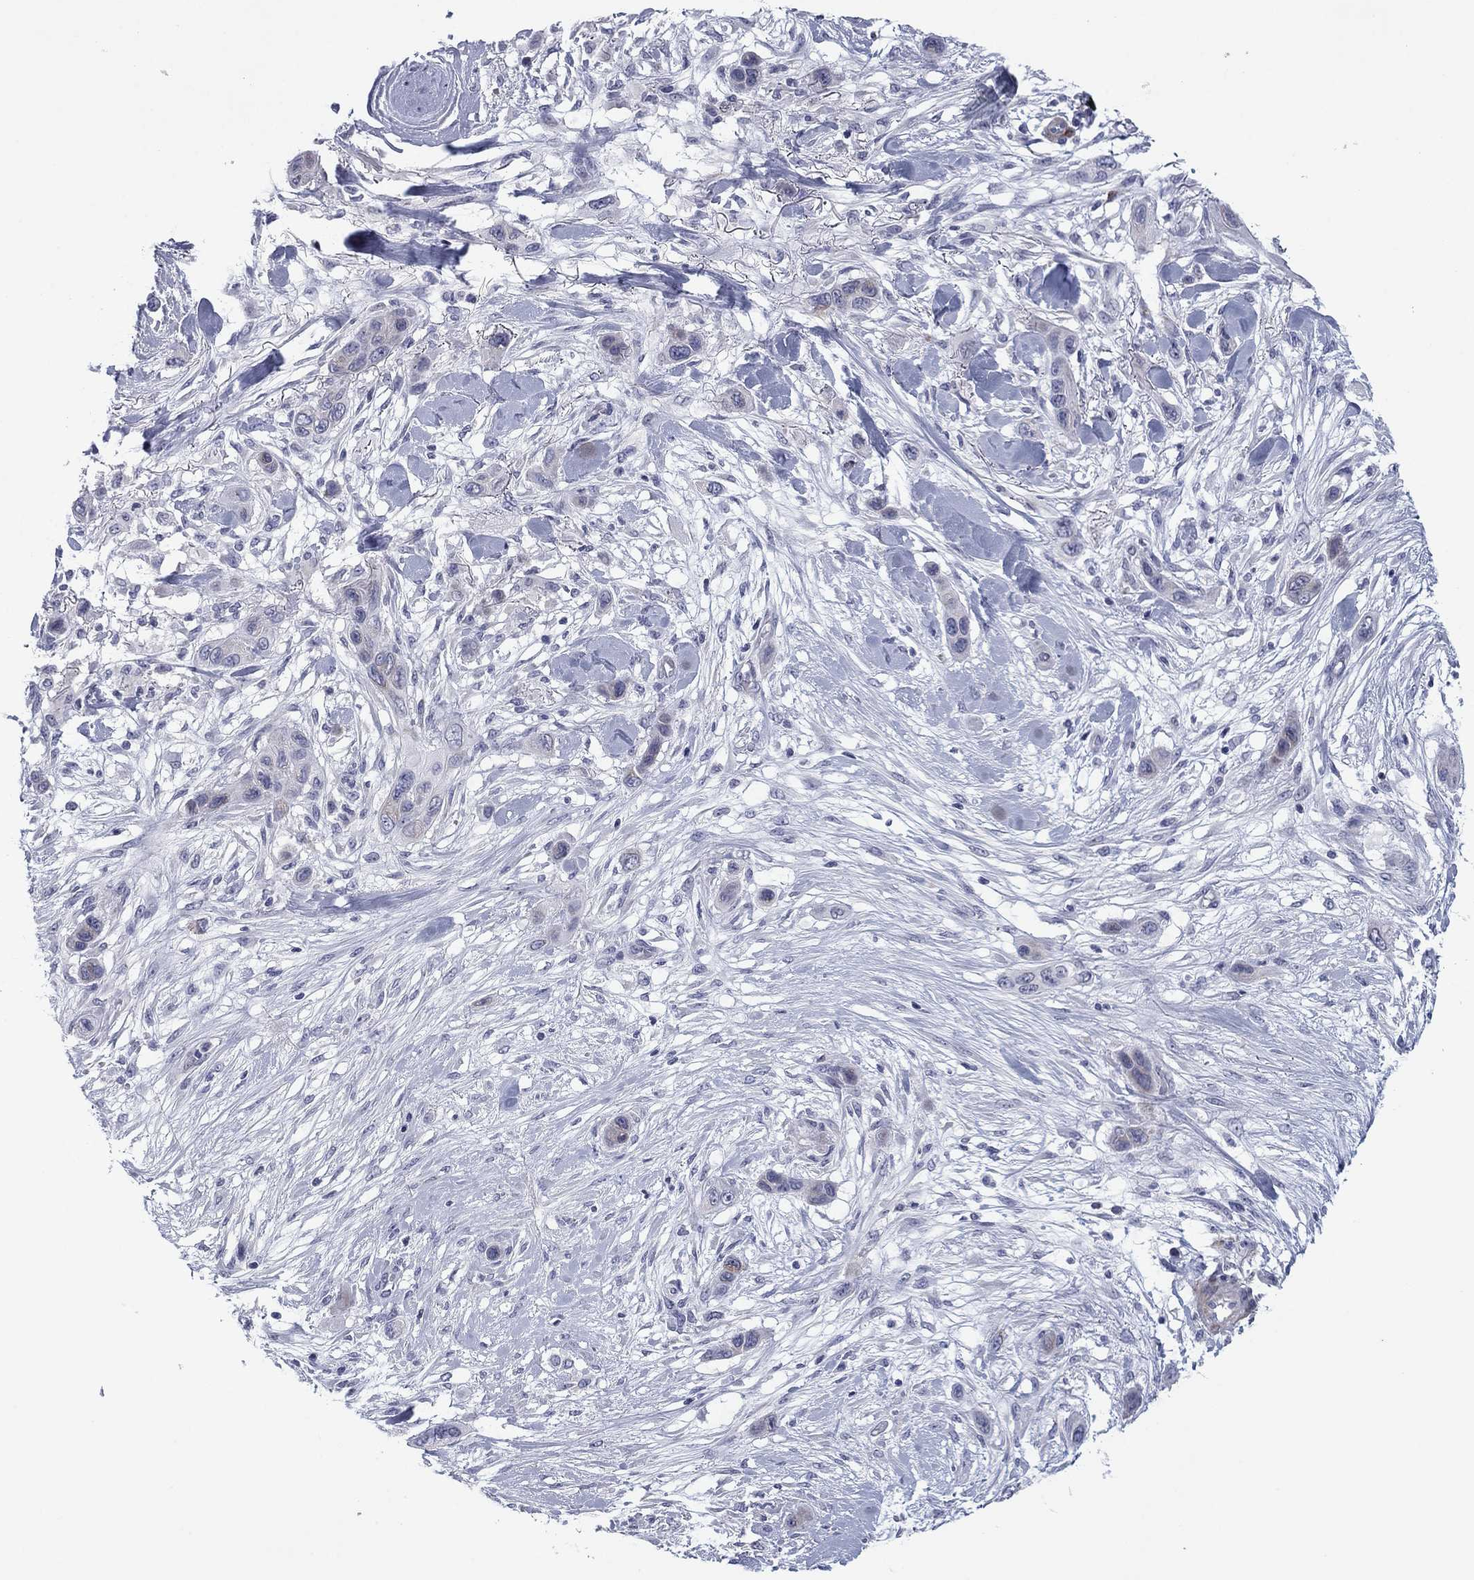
{"staining": {"intensity": "negative", "quantity": "none", "location": "none"}, "tissue": "skin cancer", "cell_type": "Tumor cells", "image_type": "cancer", "snomed": [{"axis": "morphology", "description": "Squamous cell carcinoma, NOS"}, {"axis": "topography", "description": "Skin"}], "caption": "High magnification brightfield microscopy of skin cancer (squamous cell carcinoma) stained with DAB (brown) and counterstained with hematoxylin (blue): tumor cells show no significant staining. Nuclei are stained in blue.", "gene": "PRPH", "patient": {"sex": "male", "age": 79}}